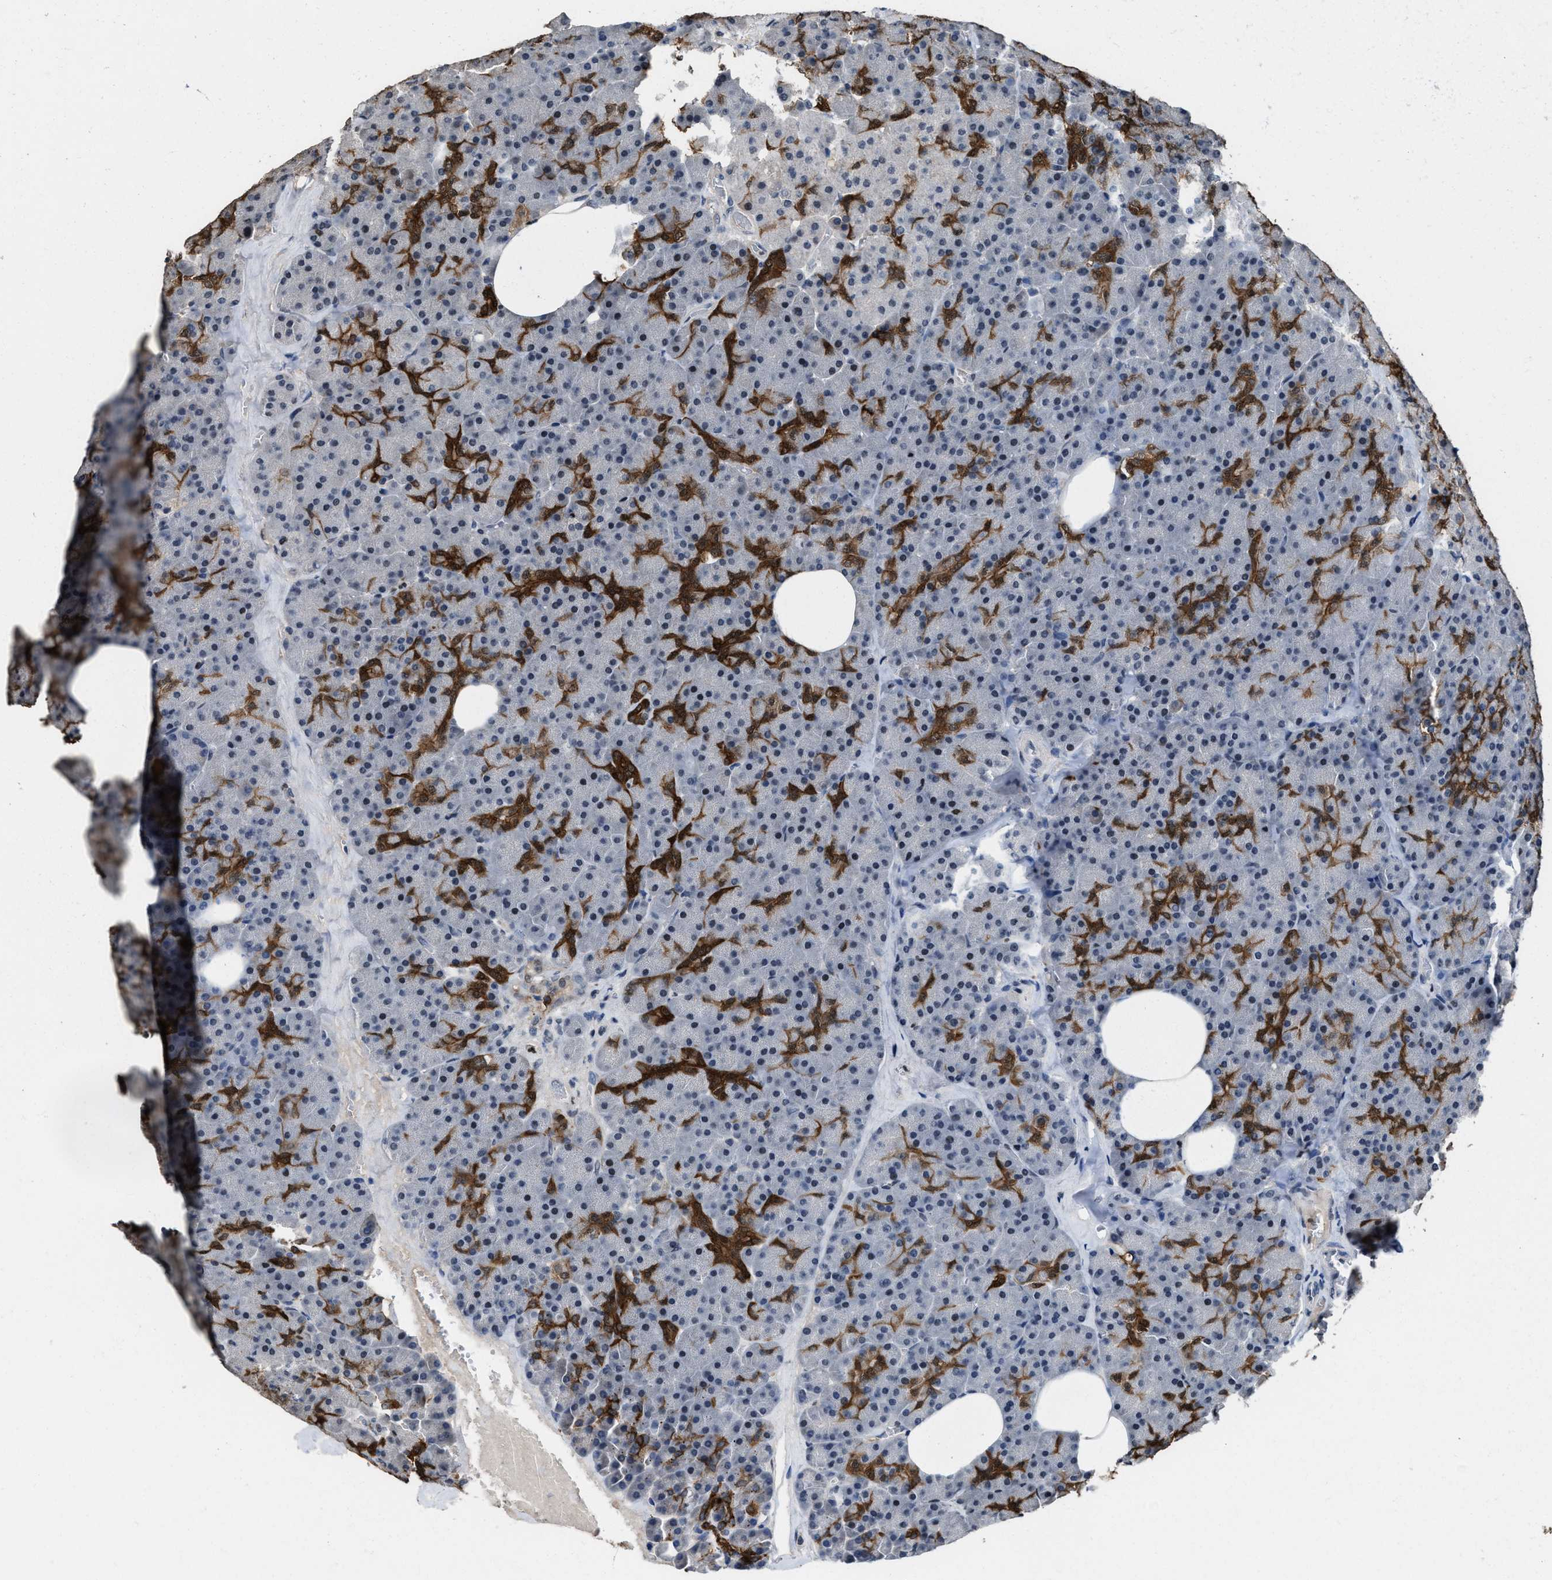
{"staining": {"intensity": "strong", "quantity": "<25%", "location": "cytoplasmic/membranous"}, "tissue": "pancreas", "cell_type": "Exocrine glandular cells", "image_type": "normal", "snomed": [{"axis": "morphology", "description": "Normal tissue, NOS"}, {"axis": "morphology", "description": "Carcinoid, malignant, NOS"}, {"axis": "topography", "description": "Pancreas"}], "caption": "Protein positivity by immunohistochemistry reveals strong cytoplasmic/membranous positivity in about <25% of exocrine glandular cells in normal pancreas.", "gene": "ZNF20", "patient": {"sex": "female", "age": 35}}